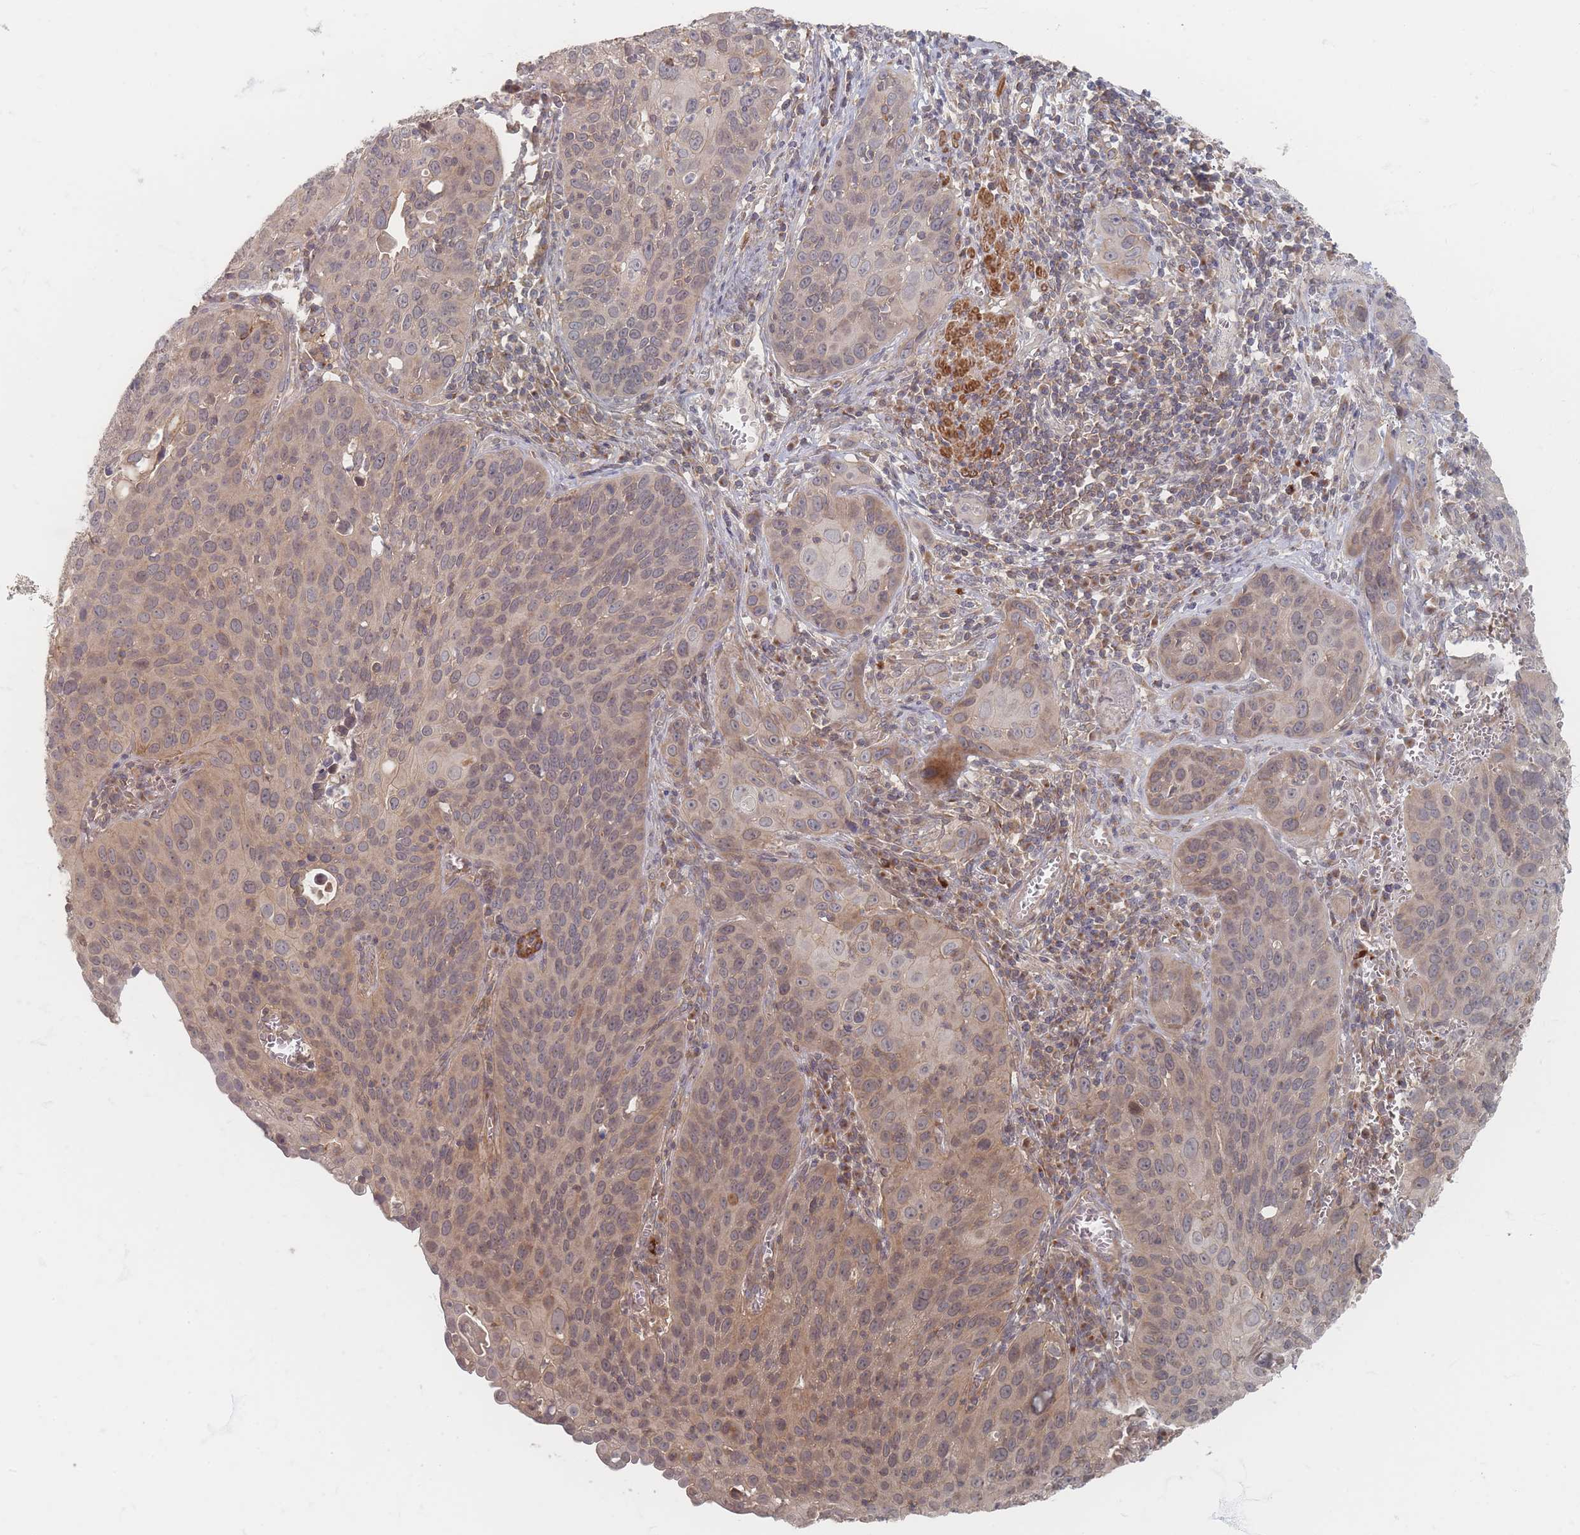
{"staining": {"intensity": "moderate", "quantity": "25%-75%", "location": "cytoplasmic/membranous"}, "tissue": "cervical cancer", "cell_type": "Tumor cells", "image_type": "cancer", "snomed": [{"axis": "morphology", "description": "Squamous cell carcinoma, NOS"}, {"axis": "topography", "description": "Cervix"}], "caption": "An IHC micrograph of neoplastic tissue is shown. Protein staining in brown shows moderate cytoplasmic/membranous positivity in cervical cancer within tumor cells.", "gene": "GLE1", "patient": {"sex": "female", "age": 36}}